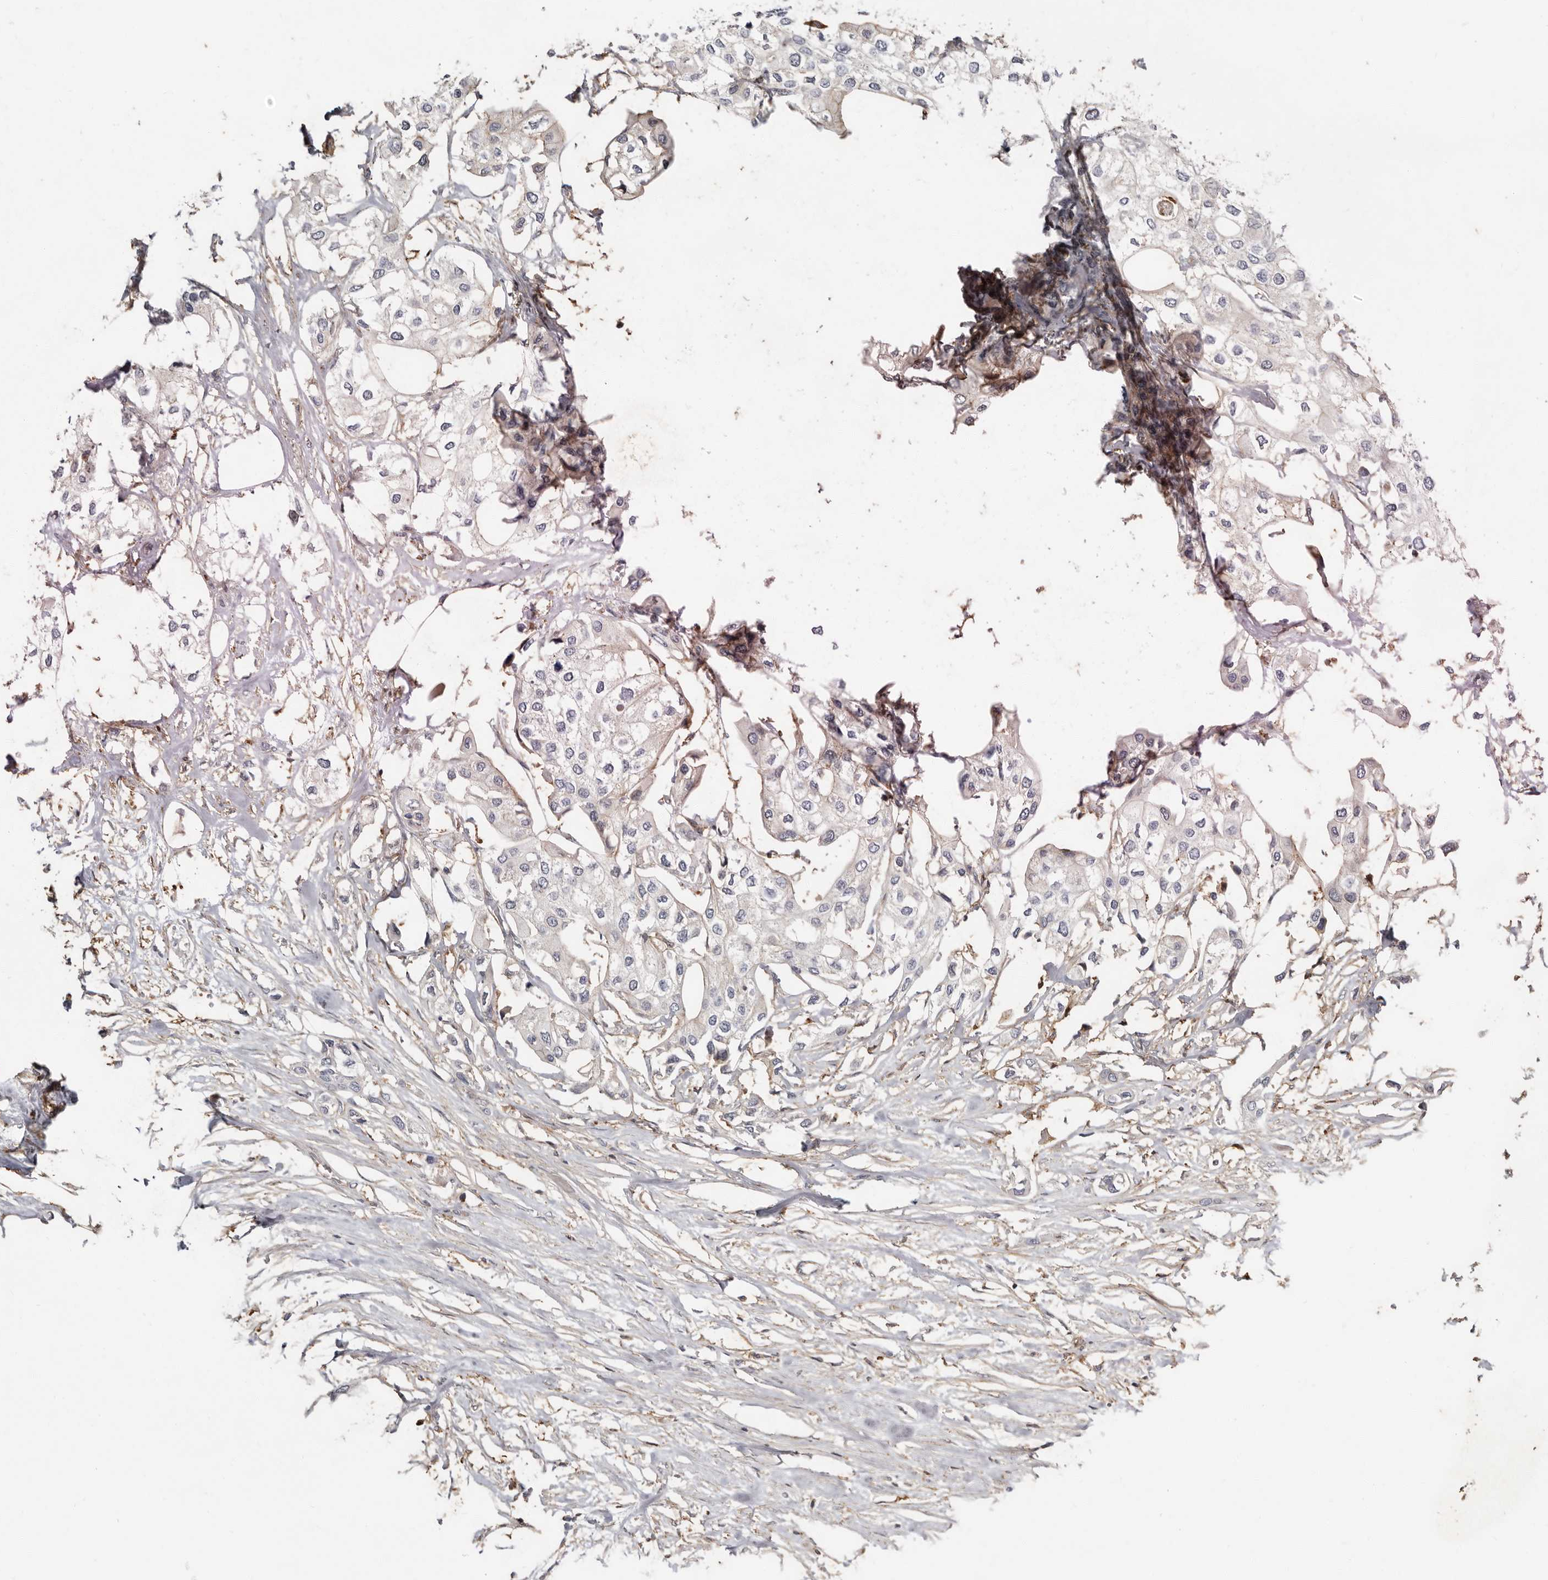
{"staining": {"intensity": "negative", "quantity": "none", "location": "none"}, "tissue": "urothelial cancer", "cell_type": "Tumor cells", "image_type": "cancer", "snomed": [{"axis": "morphology", "description": "Urothelial carcinoma, High grade"}, {"axis": "topography", "description": "Urinary bladder"}], "caption": "High power microscopy image of an IHC micrograph of urothelial carcinoma (high-grade), revealing no significant positivity in tumor cells. (DAB IHC, high magnification).", "gene": "KIF26B", "patient": {"sex": "male", "age": 64}}